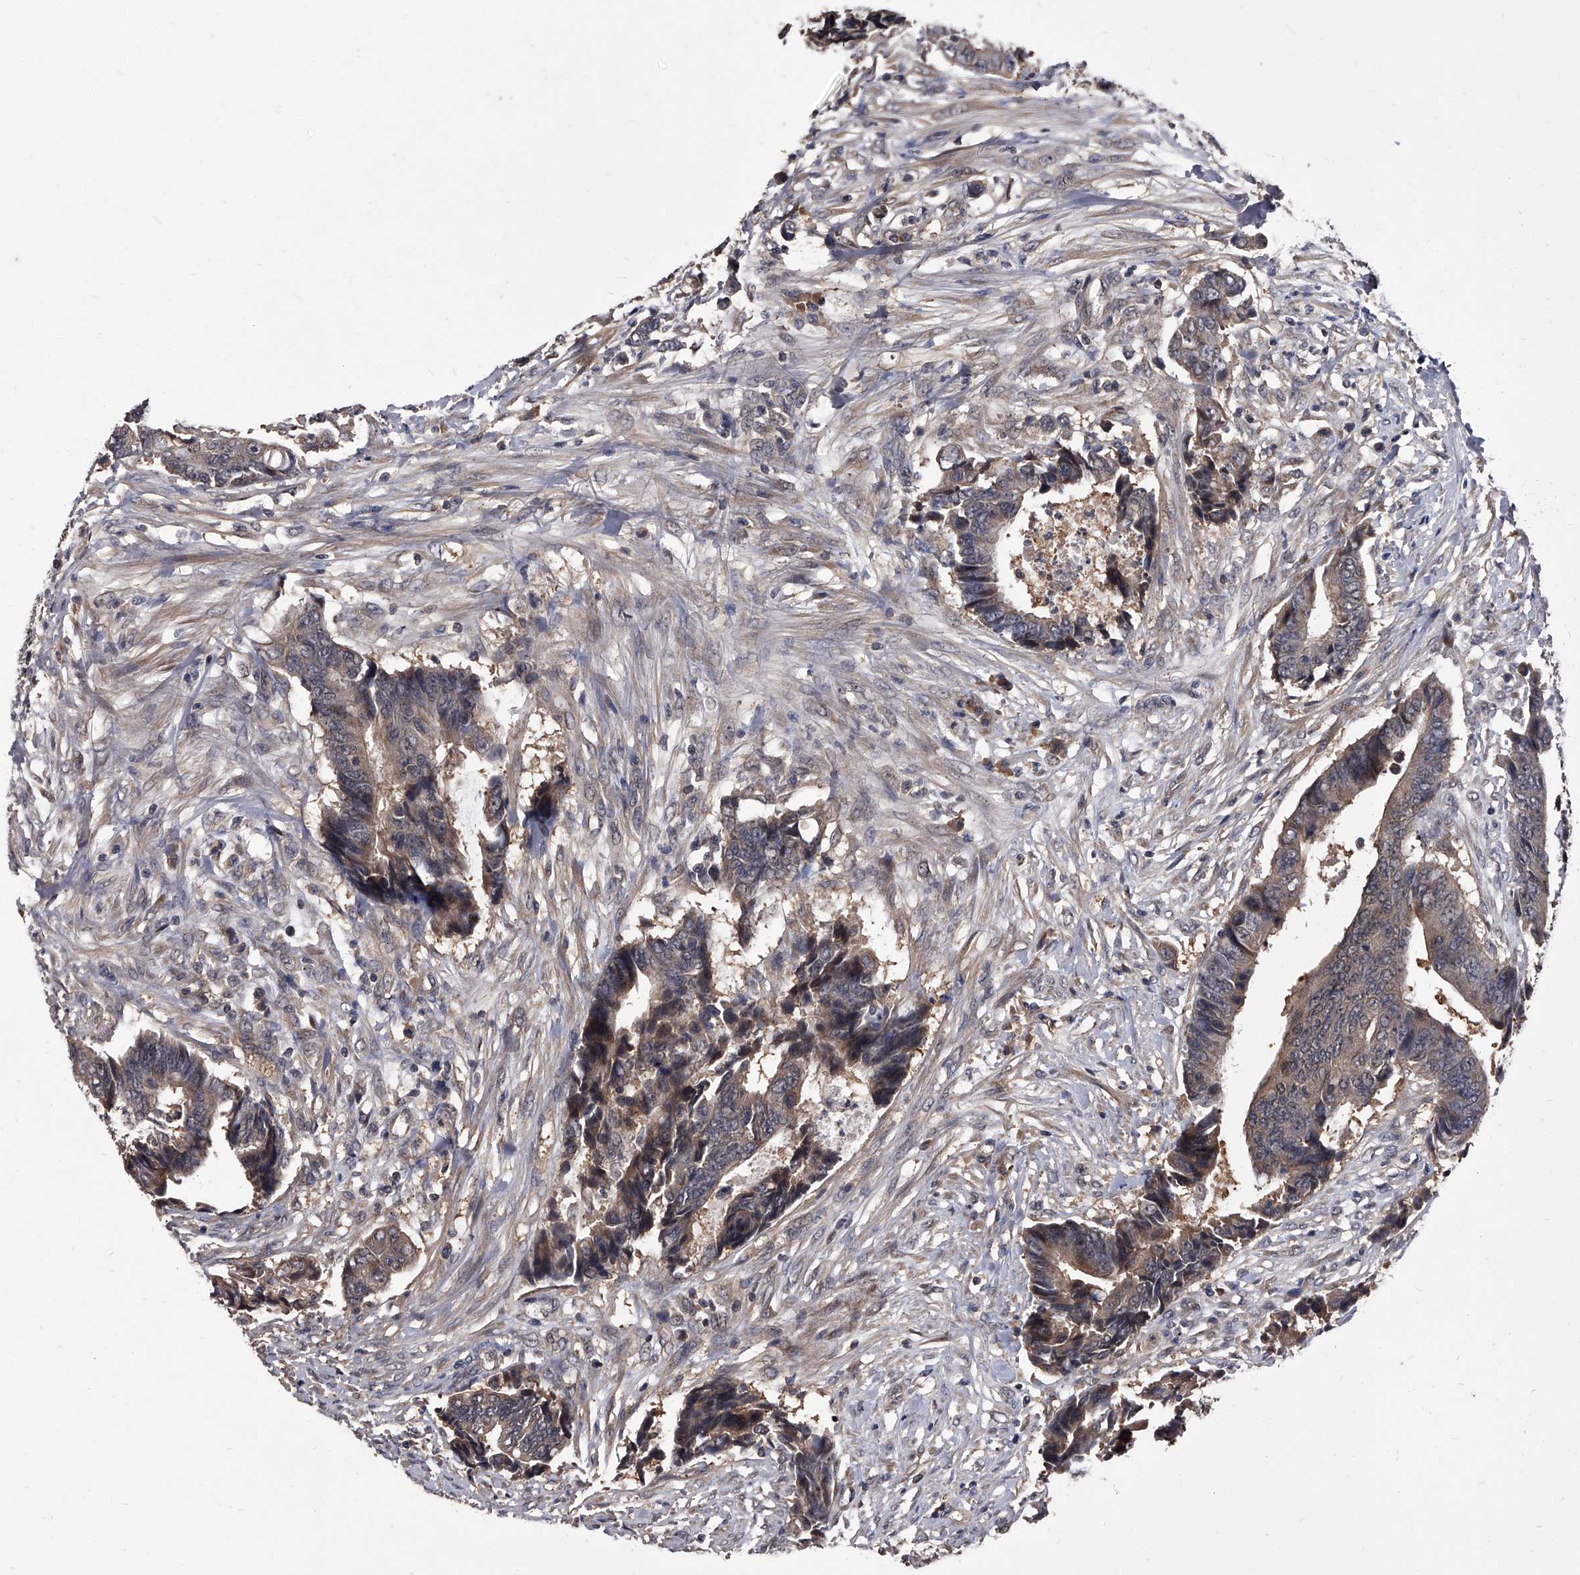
{"staining": {"intensity": "weak", "quantity": "25%-75%", "location": "cytoplasmic/membranous"}, "tissue": "colorectal cancer", "cell_type": "Tumor cells", "image_type": "cancer", "snomed": [{"axis": "morphology", "description": "Adenocarcinoma, NOS"}, {"axis": "topography", "description": "Rectum"}], "caption": "A micrograph showing weak cytoplasmic/membranous staining in approximately 25%-75% of tumor cells in colorectal cancer, as visualized by brown immunohistochemical staining.", "gene": "SLC18B1", "patient": {"sex": "male", "age": 84}}